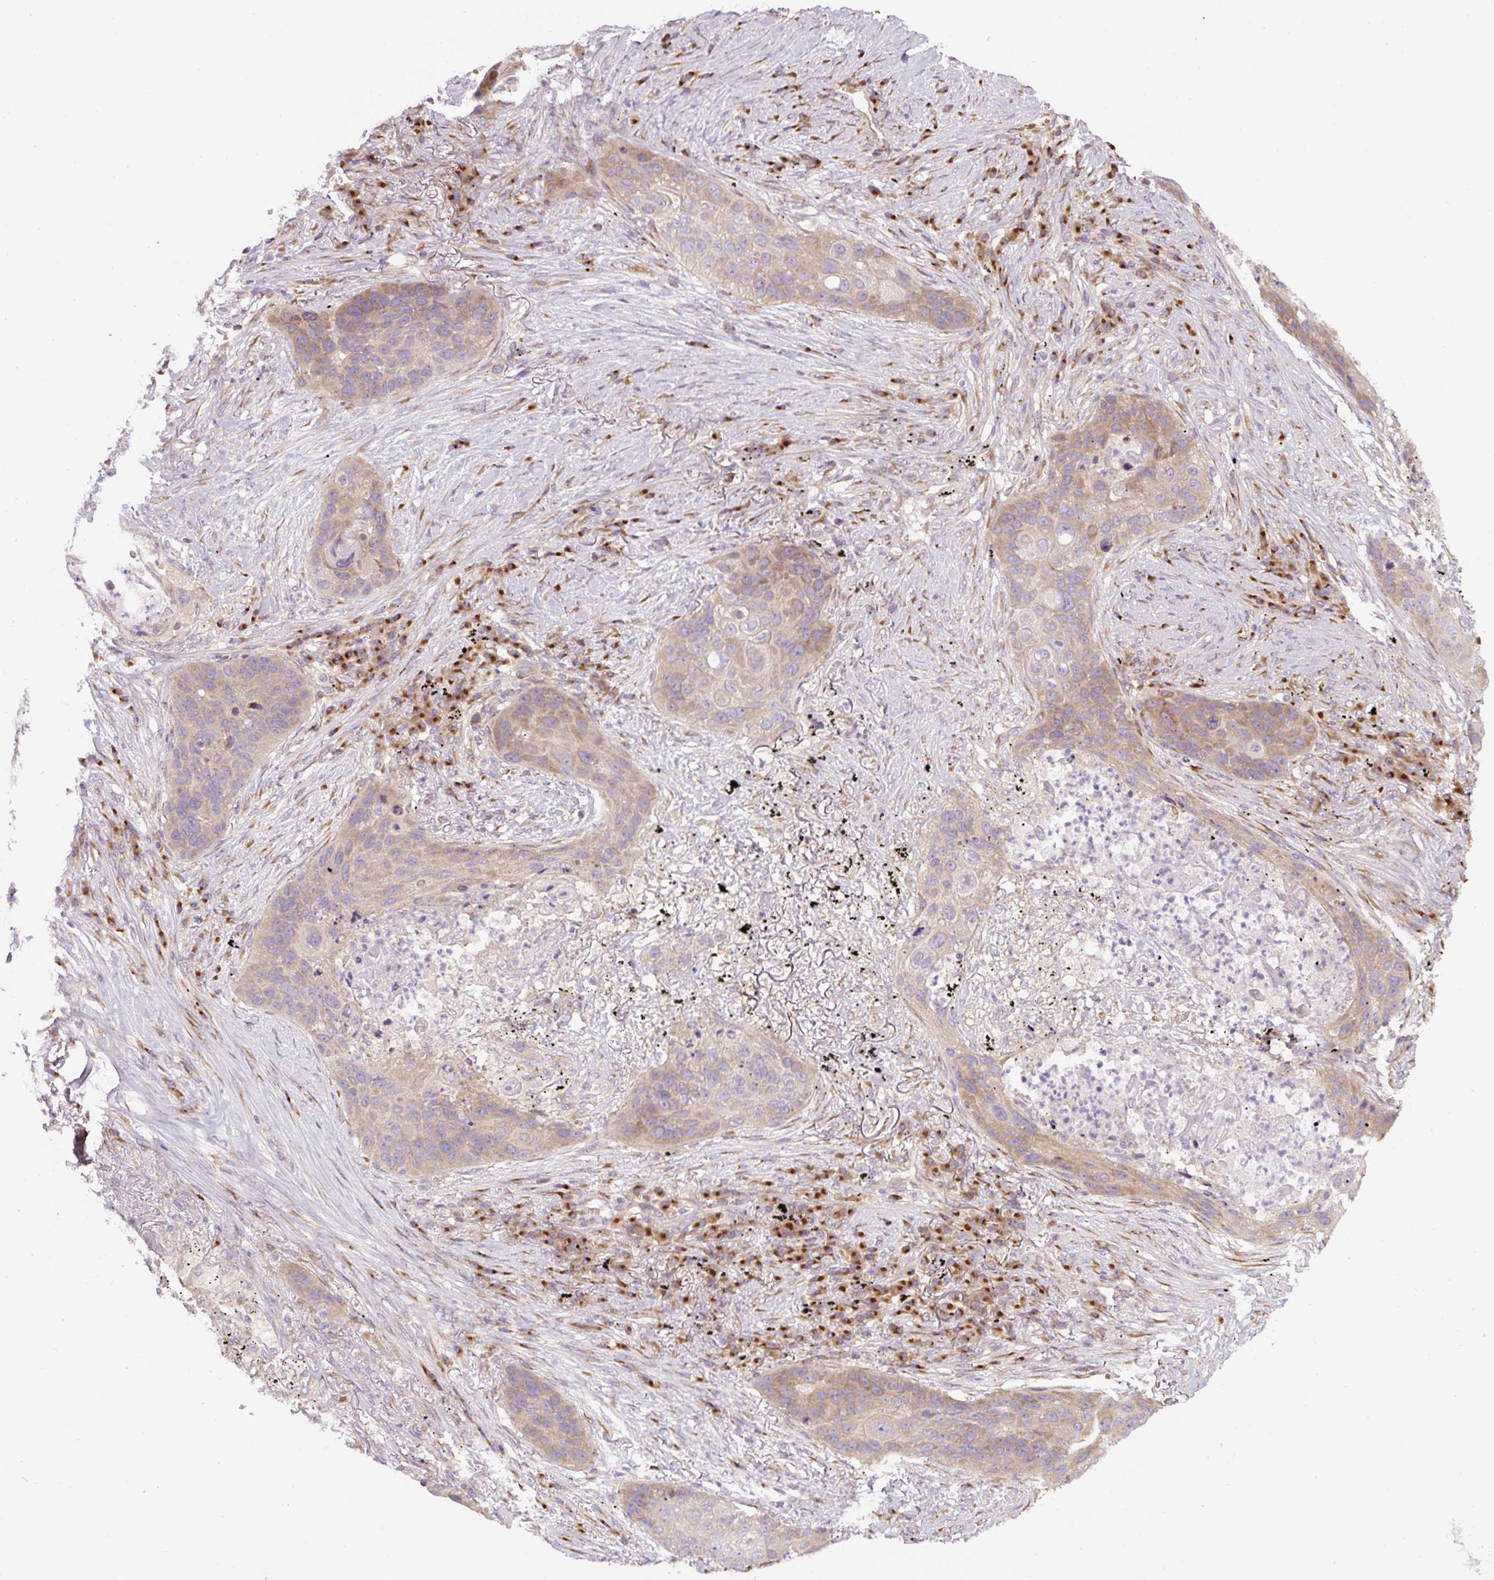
{"staining": {"intensity": "moderate", "quantity": "25%-75%", "location": "cytoplasmic/membranous"}, "tissue": "lung cancer", "cell_type": "Tumor cells", "image_type": "cancer", "snomed": [{"axis": "morphology", "description": "Squamous cell carcinoma, NOS"}, {"axis": "topography", "description": "Lung"}], "caption": "Human lung cancer (squamous cell carcinoma) stained for a protein (brown) demonstrates moderate cytoplasmic/membranous positive expression in about 25%-75% of tumor cells.", "gene": "MLX", "patient": {"sex": "female", "age": 63}}